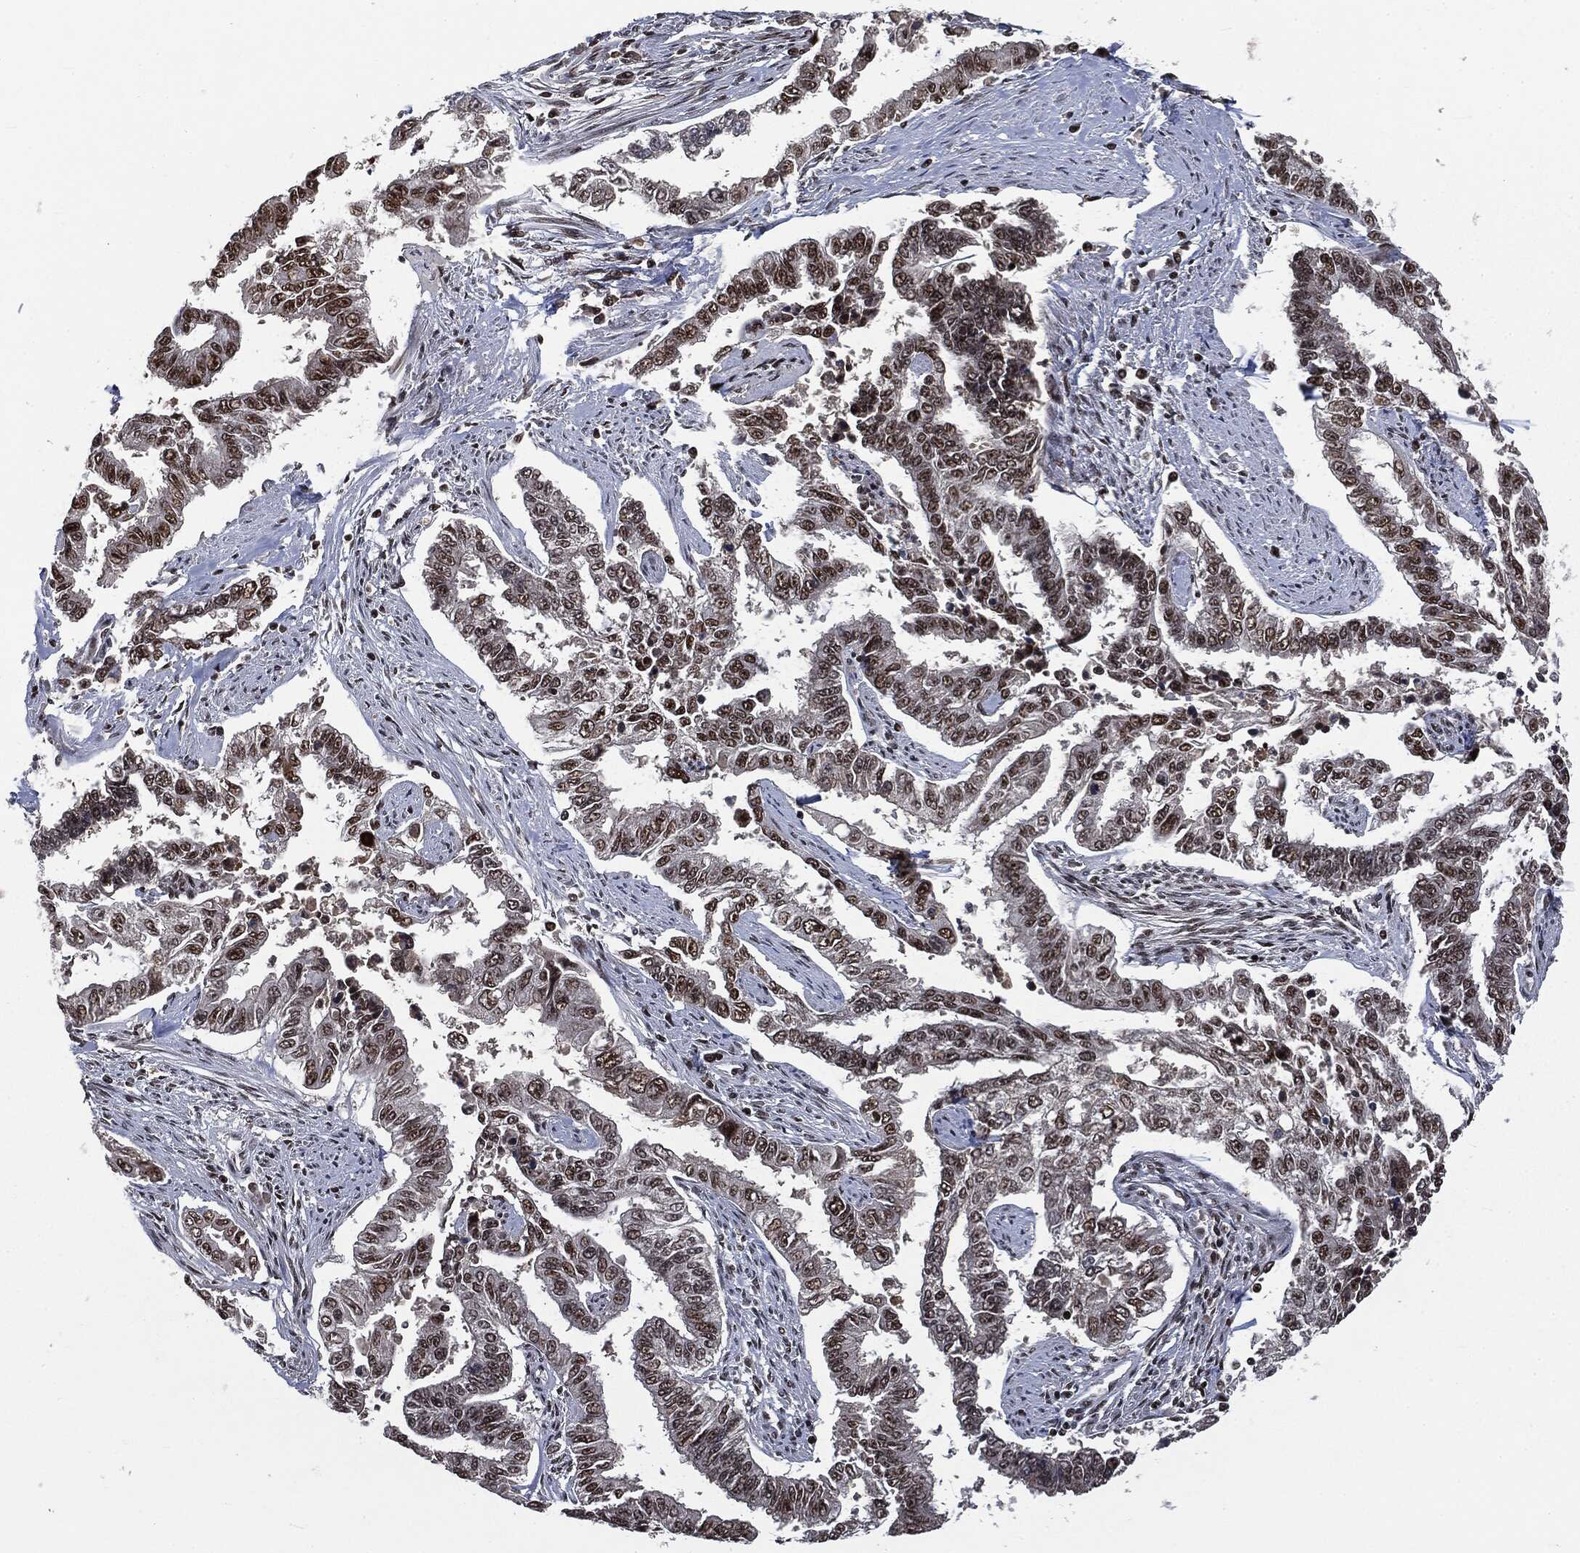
{"staining": {"intensity": "moderate", "quantity": "<25%", "location": "nuclear"}, "tissue": "endometrial cancer", "cell_type": "Tumor cells", "image_type": "cancer", "snomed": [{"axis": "morphology", "description": "Adenocarcinoma, NOS"}, {"axis": "topography", "description": "Uterus"}], "caption": "Human adenocarcinoma (endometrial) stained with a brown dye reveals moderate nuclear positive staining in approximately <25% of tumor cells.", "gene": "DPH2", "patient": {"sex": "female", "age": 59}}